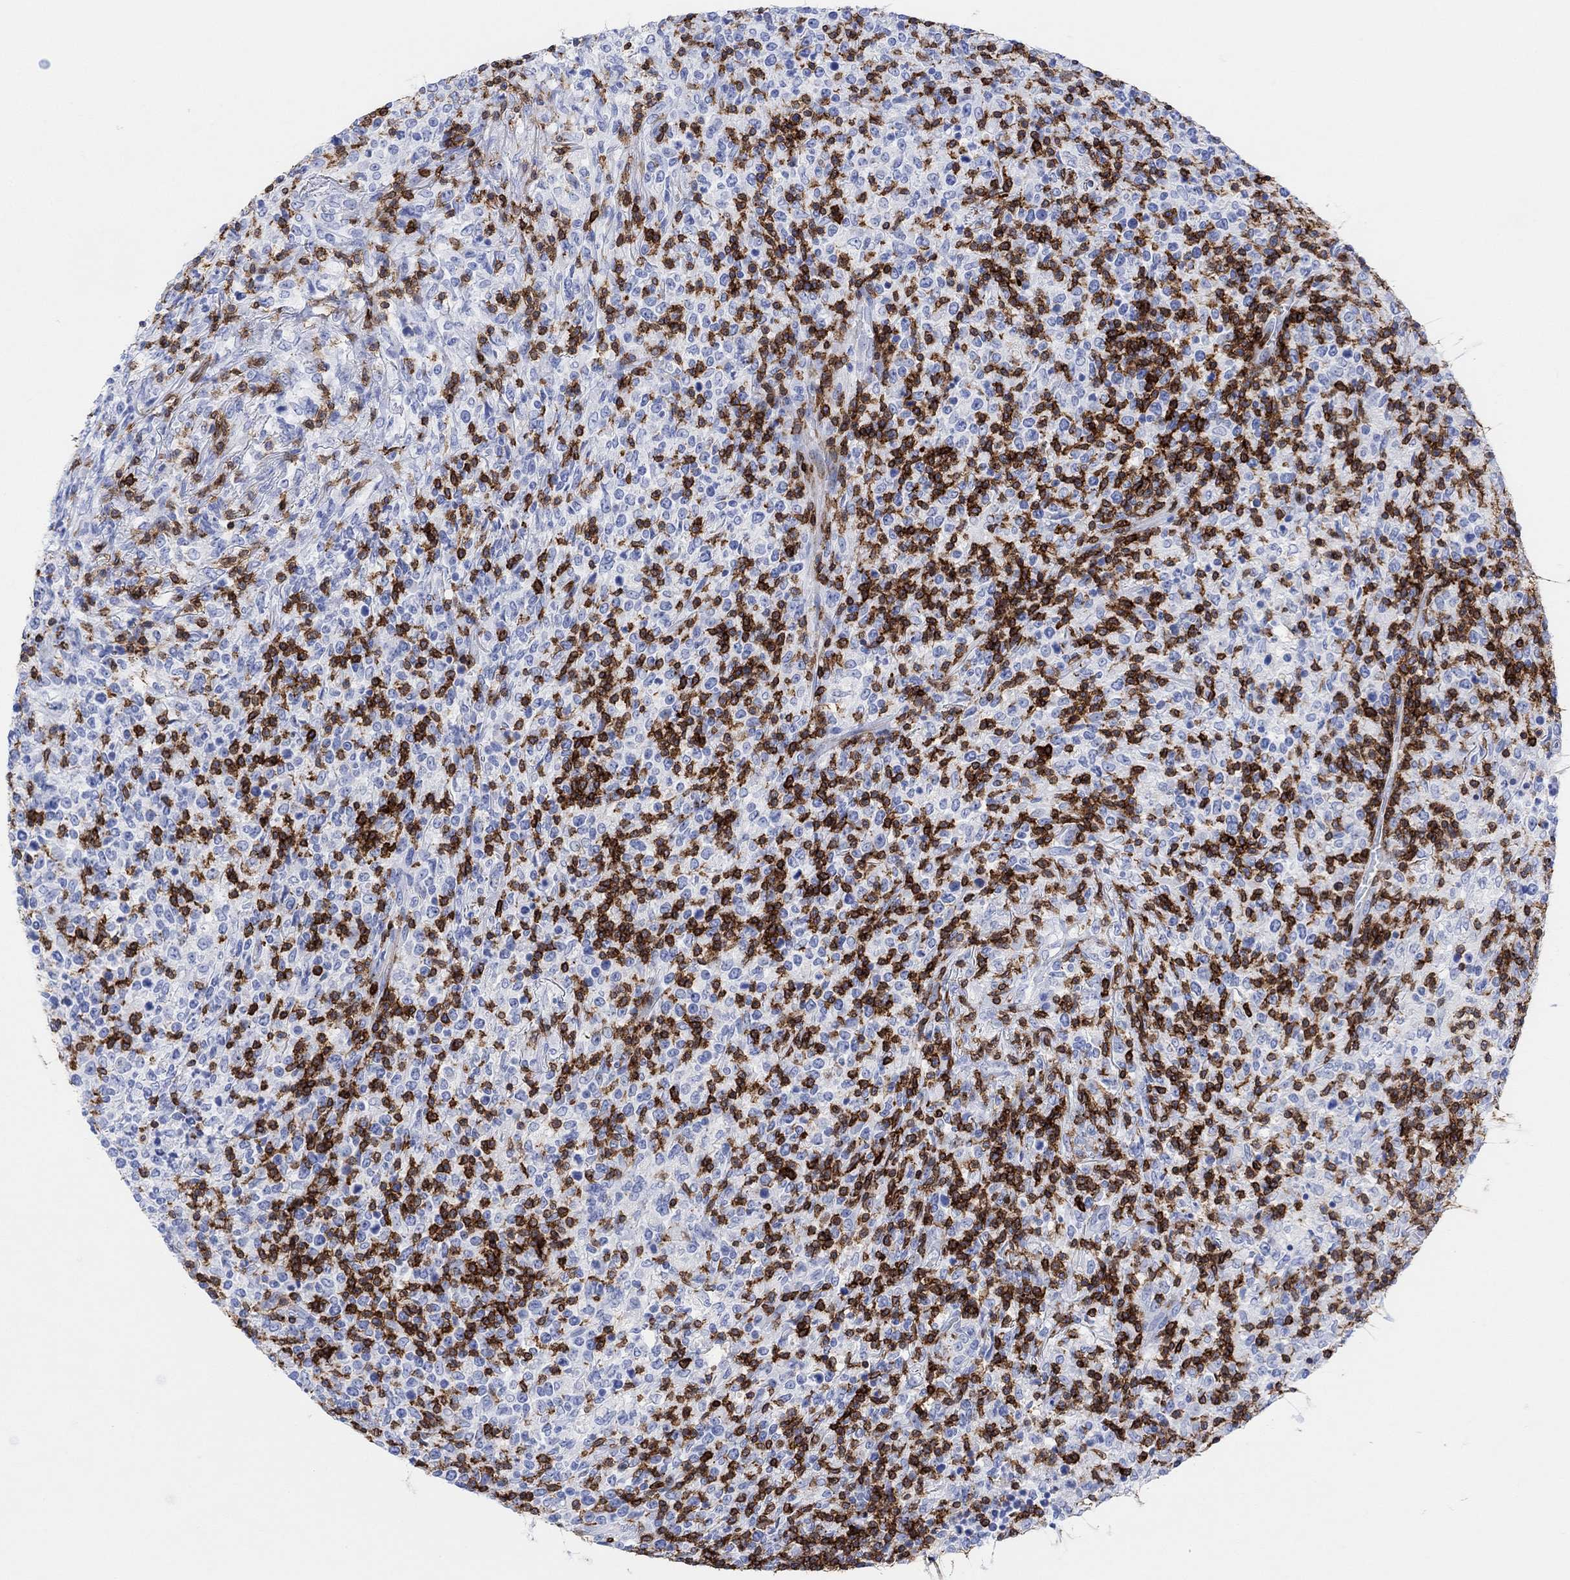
{"staining": {"intensity": "negative", "quantity": "none", "location": "none"}, "tissue": "lymphoma", "cell_type": "Tumor cells", "image_type": "cancer", "snomed": [{"axis": "morphology", "description": "Malignant lymphoma, non-Hodgkin's type, High grade"}, {"axis": "topography", "description": "Lung"}], "caption": "DAB (3,3'-diaminobenzidine) immunohistochemical staining of high-grade malignant lymphoma, non-Hodgkin's type displays no significant positivity in tumor cells. (DAB (3,3'-diaminobenzidine) IHC with hematoxylin counter stain).", "gene": "GPR65", "patient": {"sex": "male", "age": 79}}